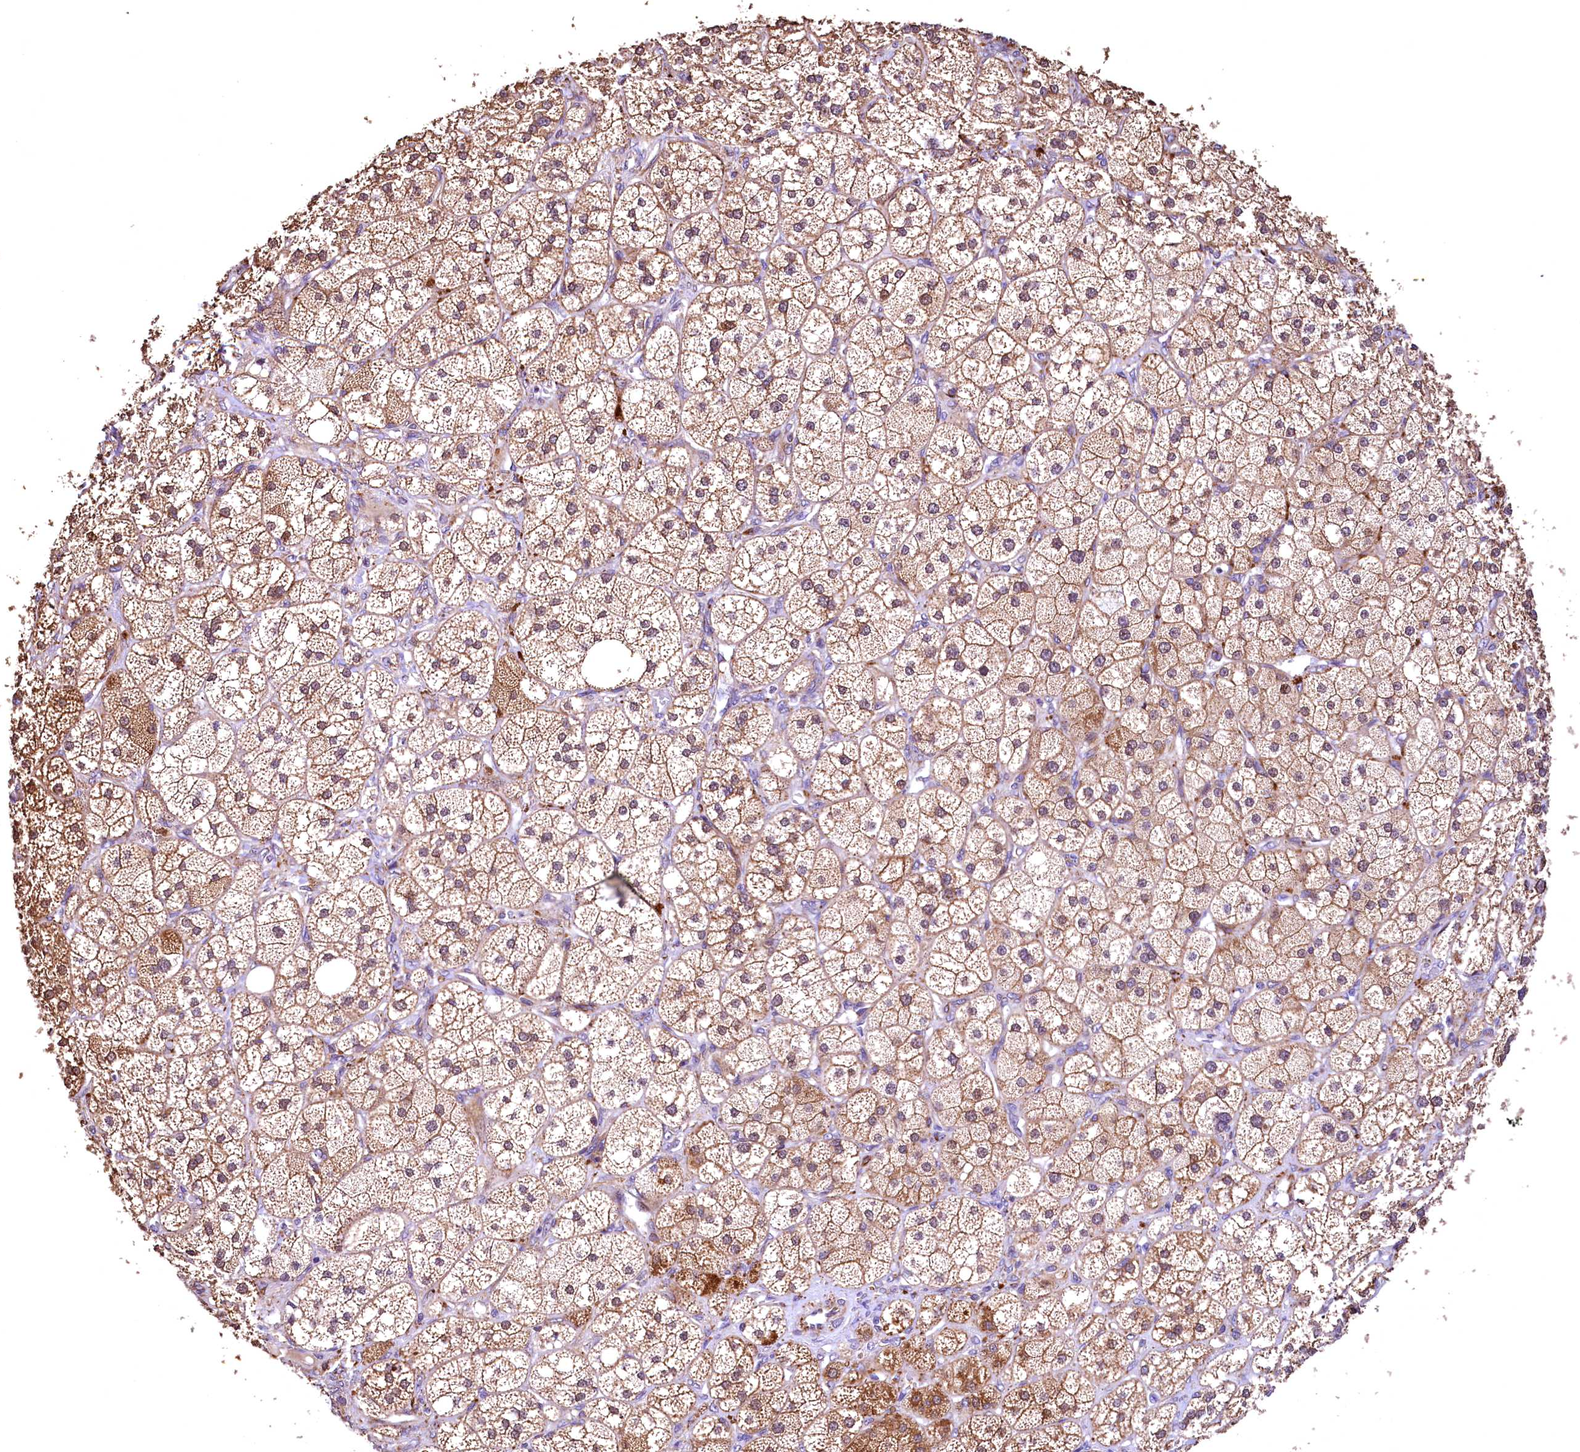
{"staining": {"intensity": "strong", "quantity": ">75%", "location": "cytoplasmic/membranous"}, "tissue": "adrenal gland", "cell_type": "Glandular cells", "image_type": "normal", "snomed": [{"axis": "morphology", "description": "Normal tissue, NOS"}, {"axis": "topography", "description": "Adrenal gland"}], "caption": "Immunohistochemical staining of benign adrenal gland reveals strong cytoplasmic/membranous protein expression in about >75% of glandular cells.", "gene": "RASSF1", "patient": {"sex": "male", "age": 61}}